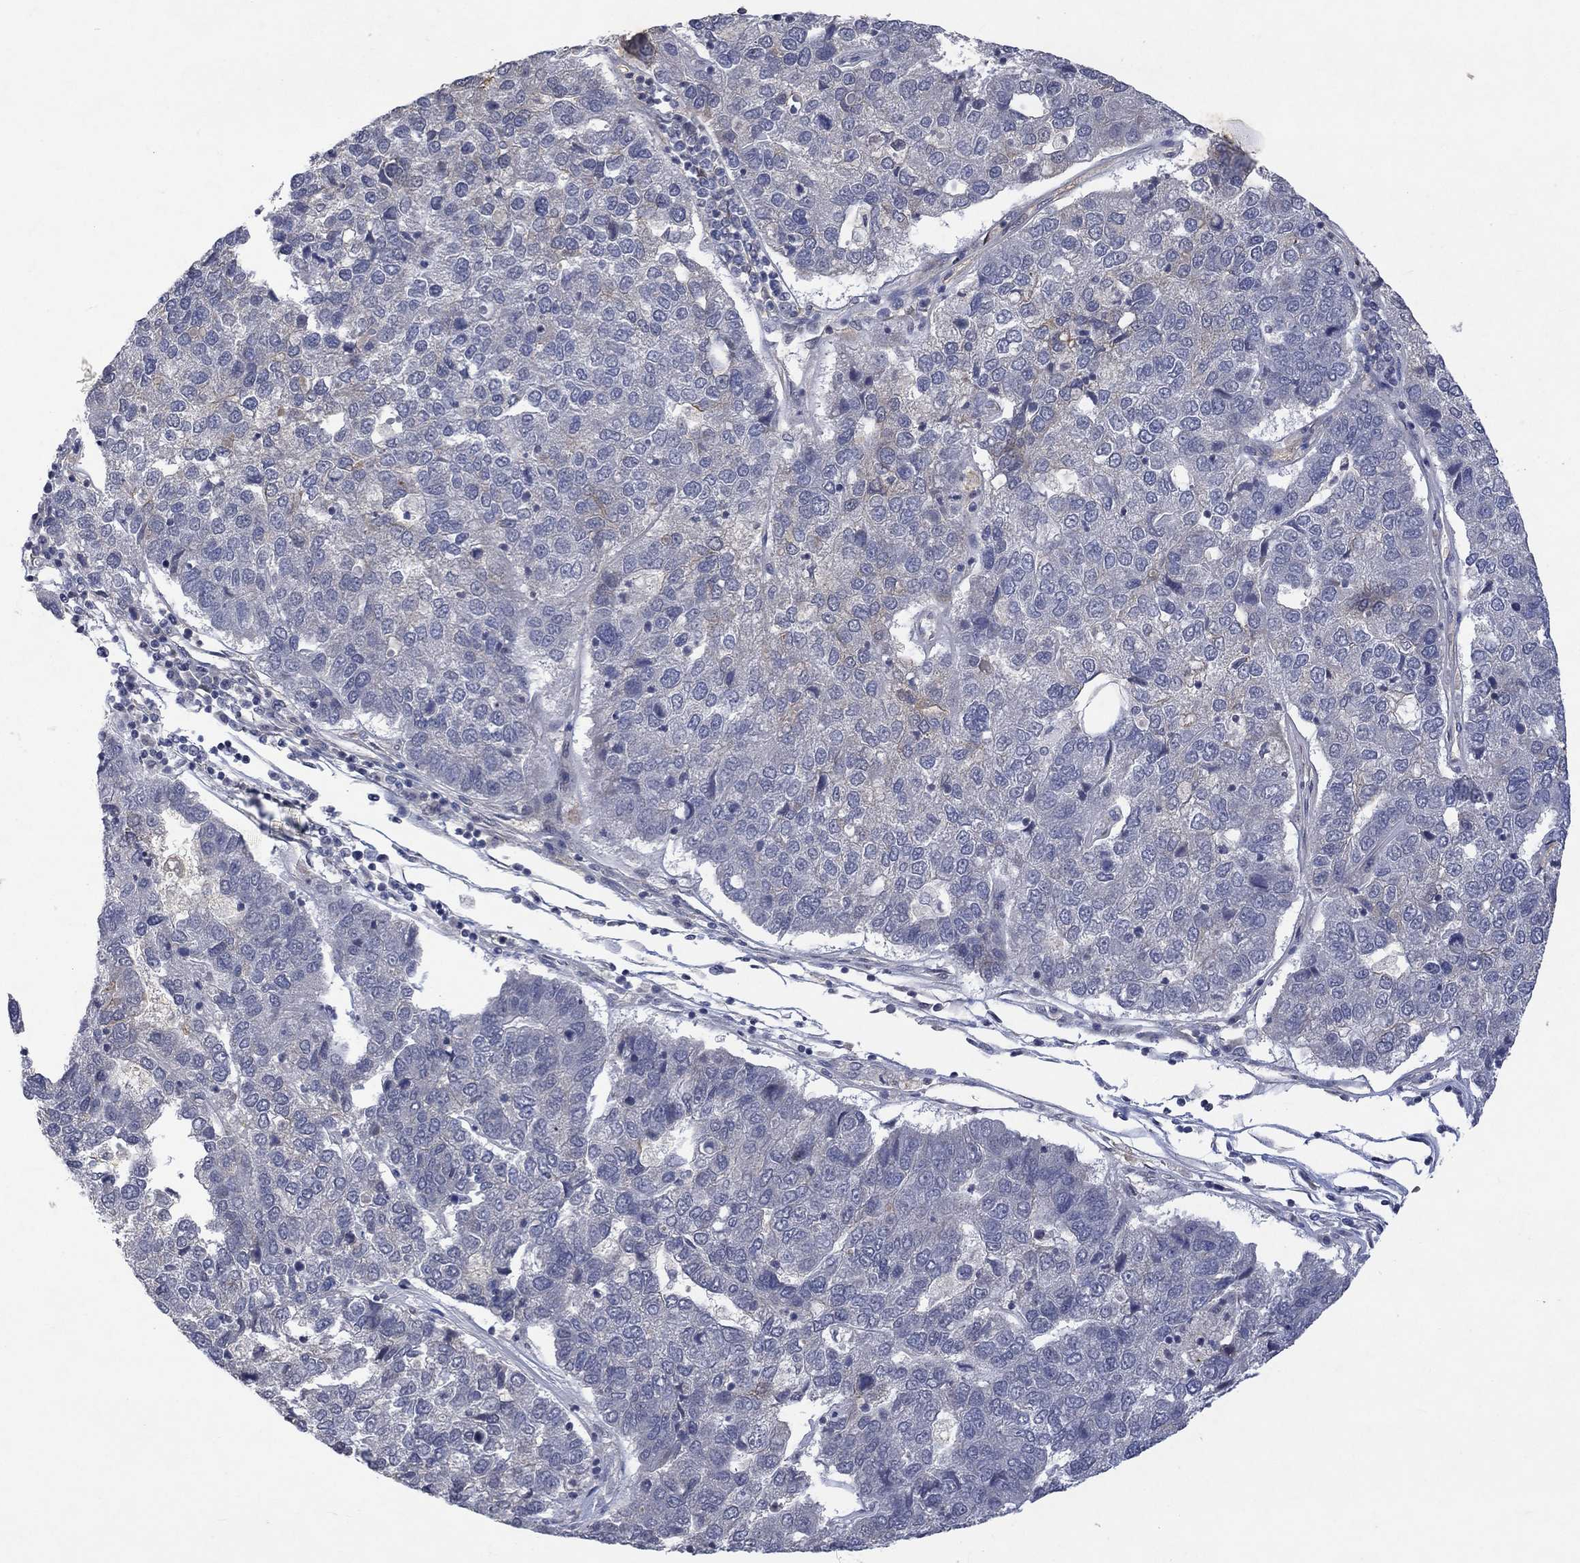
{"staining": {"intensity": "negative", "quantity": "none", "location": "none"}, "tissue": "pancreatic cancer", "cell_type": "Tumor cells", "image_type": "cancer", "snomed": [{"axis": "morphology", "description": "Adenocarcinoma, NOS"}, {"axis": "topography", "description": "Pancreas"}], "caption": "Tumor cells are negative for protein expression in human pancreatic cancer.", "gene": "GRIN2D", "patient": {"sex": "female", "age": 61}}